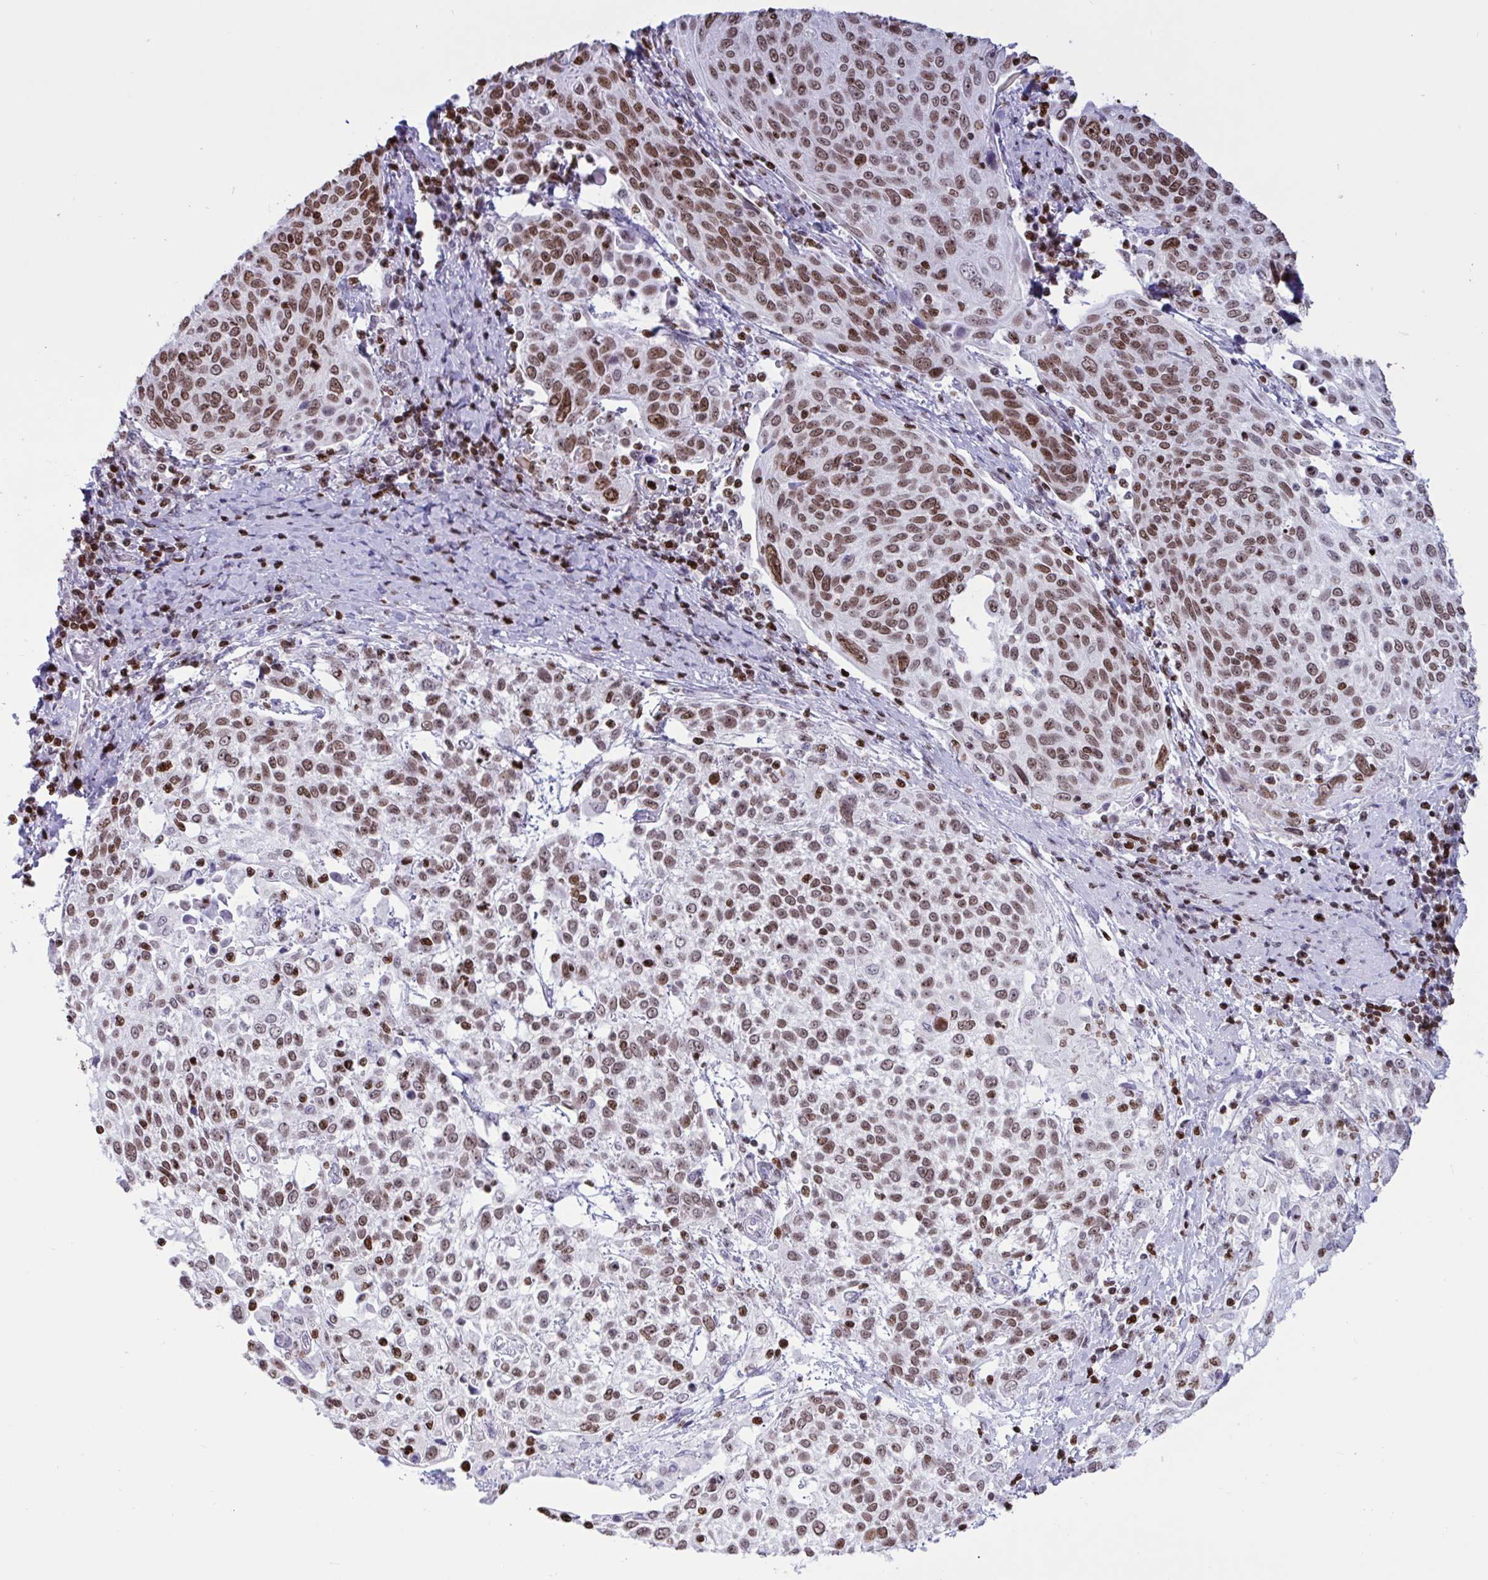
{"staining": {"intensity": "moderate", "quantity": ">75%", "location": "nuclear"}, "tissue": "cervical cancer", "cell_type": "Tumor cells", "image_type": "cancer", "snomed": [{"axis": "morphology", "description": "Squamous cell carcinoma, NOS"}, {"axis": "topography", "description": "Cervix"}], "caption": "Protein analysis of cervical squamous cell carcinoma tissue demonstrates moderate nuclear staining in approximately >75% of tumor cells. (brown staining indicates protein expression, while blue staining denotes nuclei).", "gene": "HMGB2", "patient": {"sex": "female", "age": 61}}